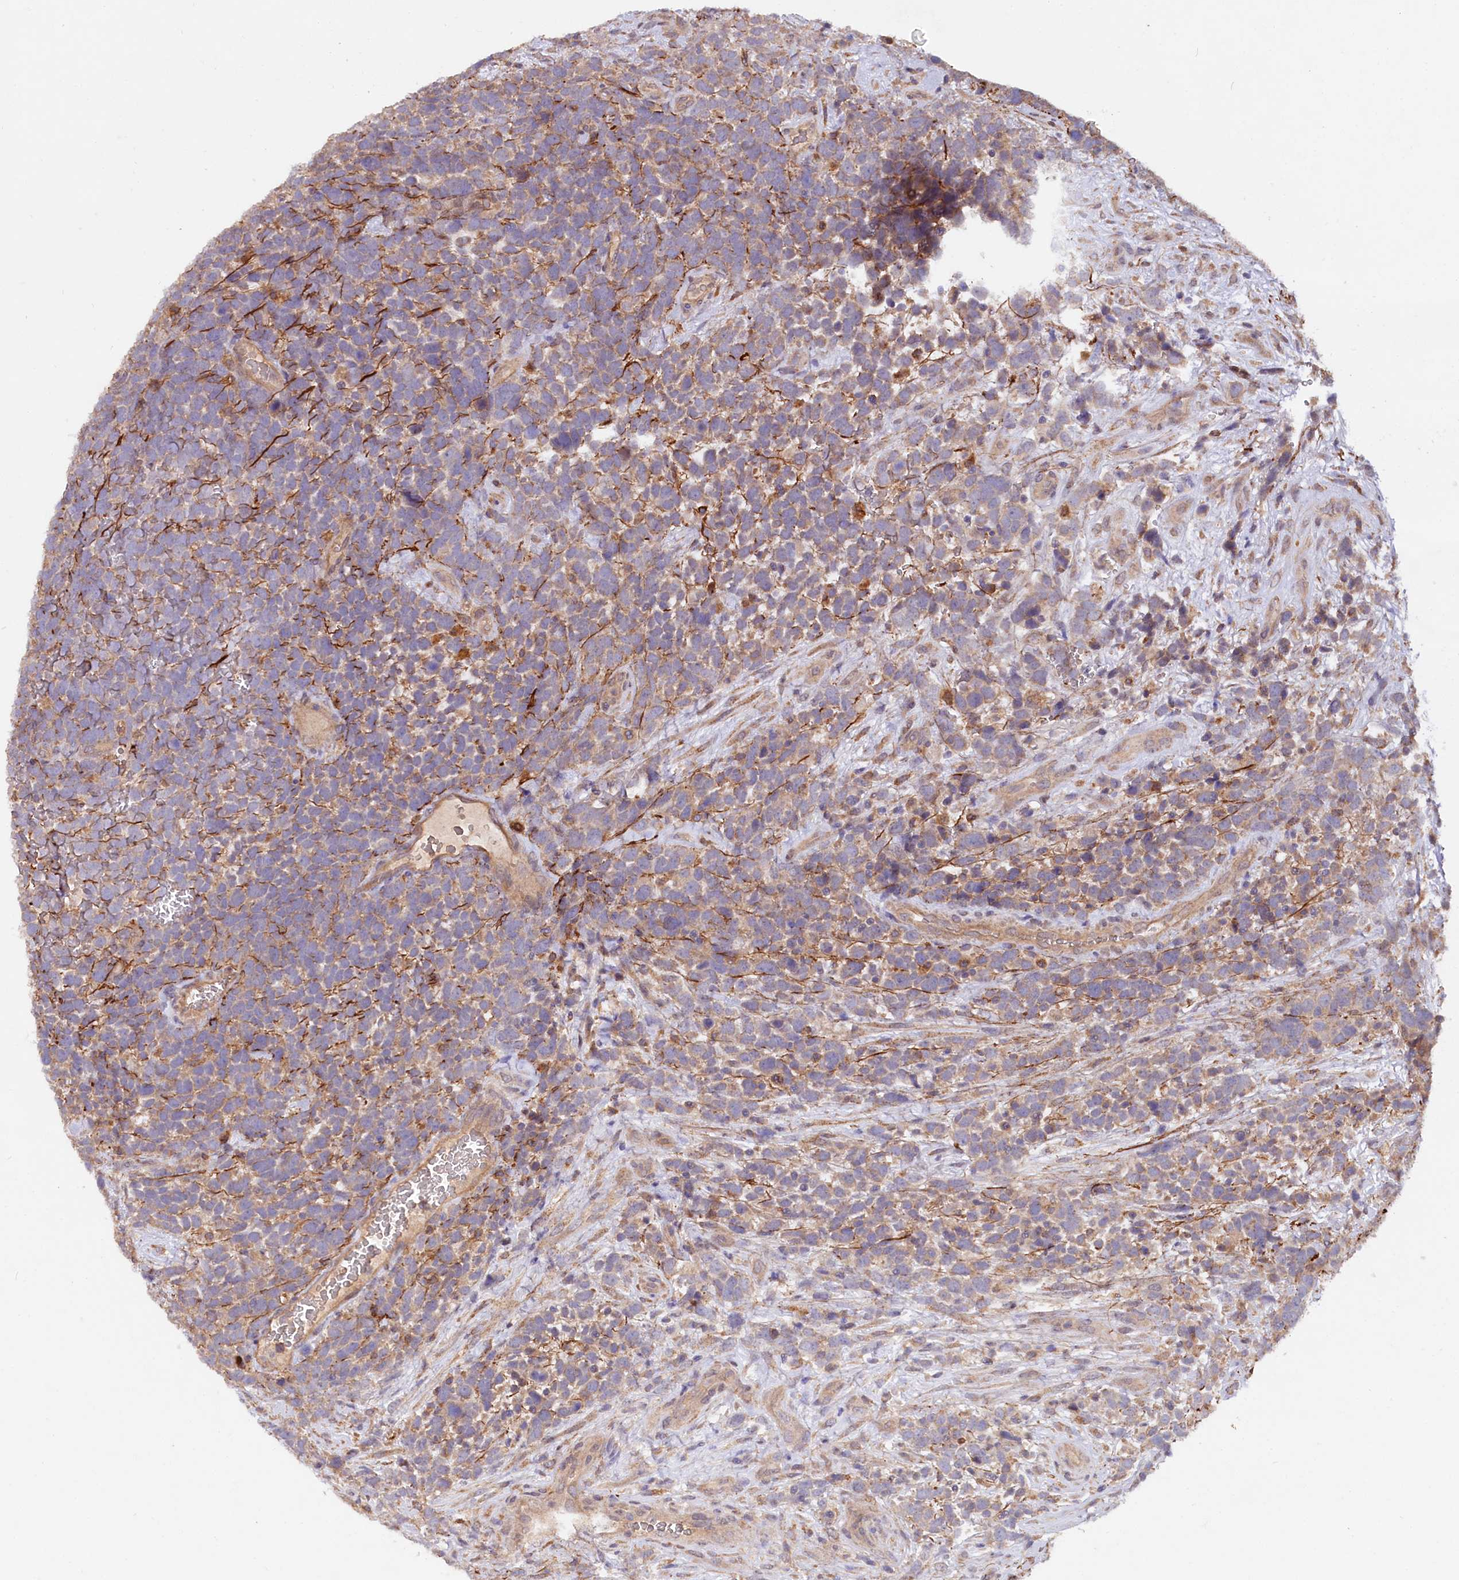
{"staining": {"intensity": "weak", "quantity": "<25%", "location": "cytoplasmic/membranous"}, "tissue": "urothelial cancer", "cell_type": "Tumor cells", "image_type": "cancer", "snomed": [{"axis": "morphology", "description": "Urothelial carcinoma, High grade"}, {"axis": "topography", "description": "Urinary bladder"}], "caption": "Urothelial cancer was stained to show a protein in brown. There is no significant positivity in tumor cells.", "gene": "ETFBKMT", "patient": {"sex": "female", "age": 82}}